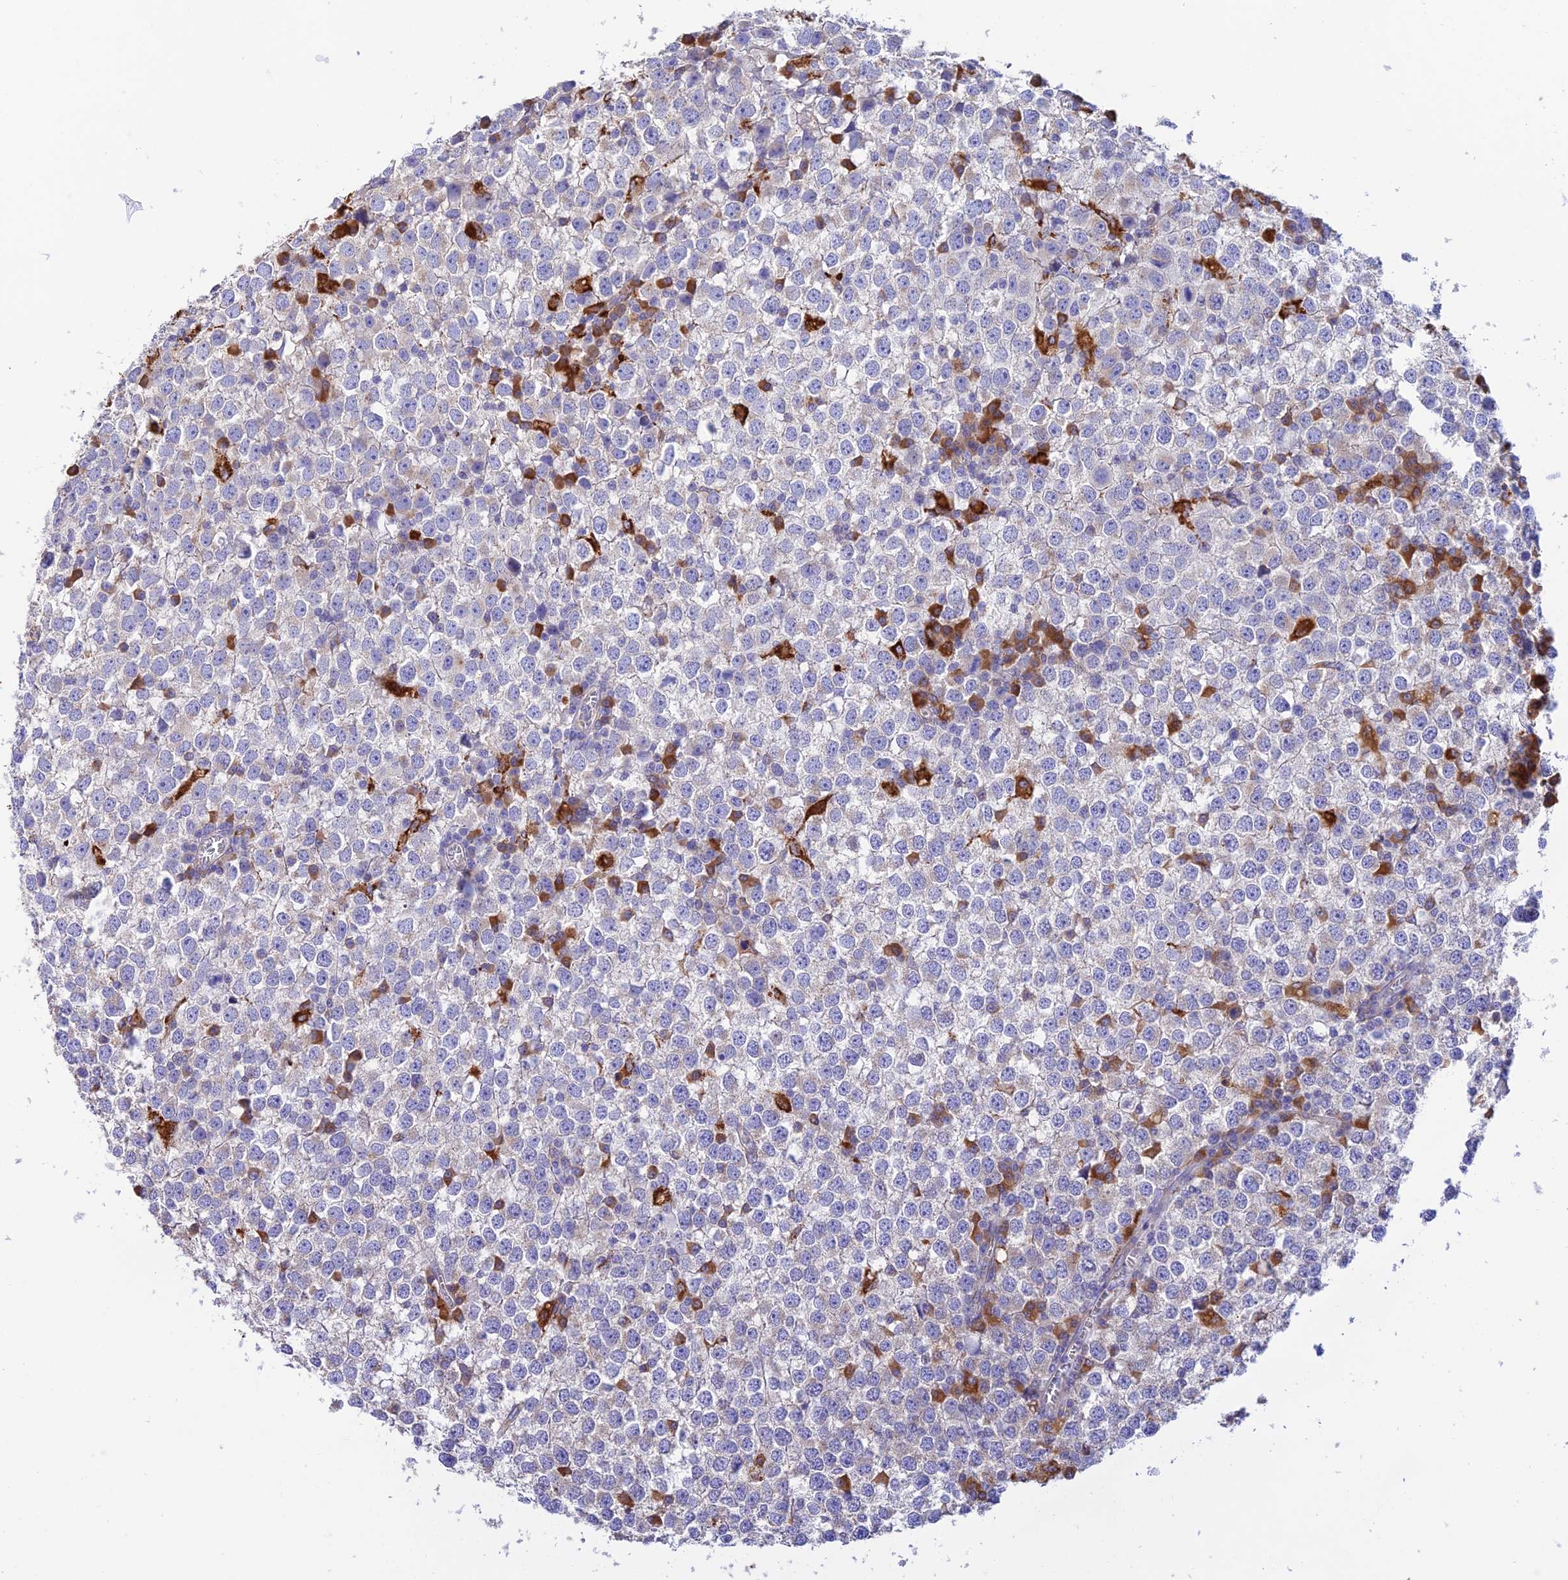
{"staining": {"intensity": "negative", "quantity": "none", "location": "none"}, "tissue": "testis cancer", "cell_type": "Tumor cells", "image_type": "cancer", "snomed": [{"axis": "morphology", "description": "Seminoma, NOS"}, {"axis": "topography", "description": "Testis"}], "caption": "High power microscopy micrograph of an IHC image of testis cancer (seminoma), revealing no significant positivity in tumor cells. (DAB (3,3'-diaminobenzidine) immunohistochemistry (IHC) visualized using brightfield microscopy, high magnification).", "gene": "VKORC1", "patient": {"sex": "male", "age": 65}}